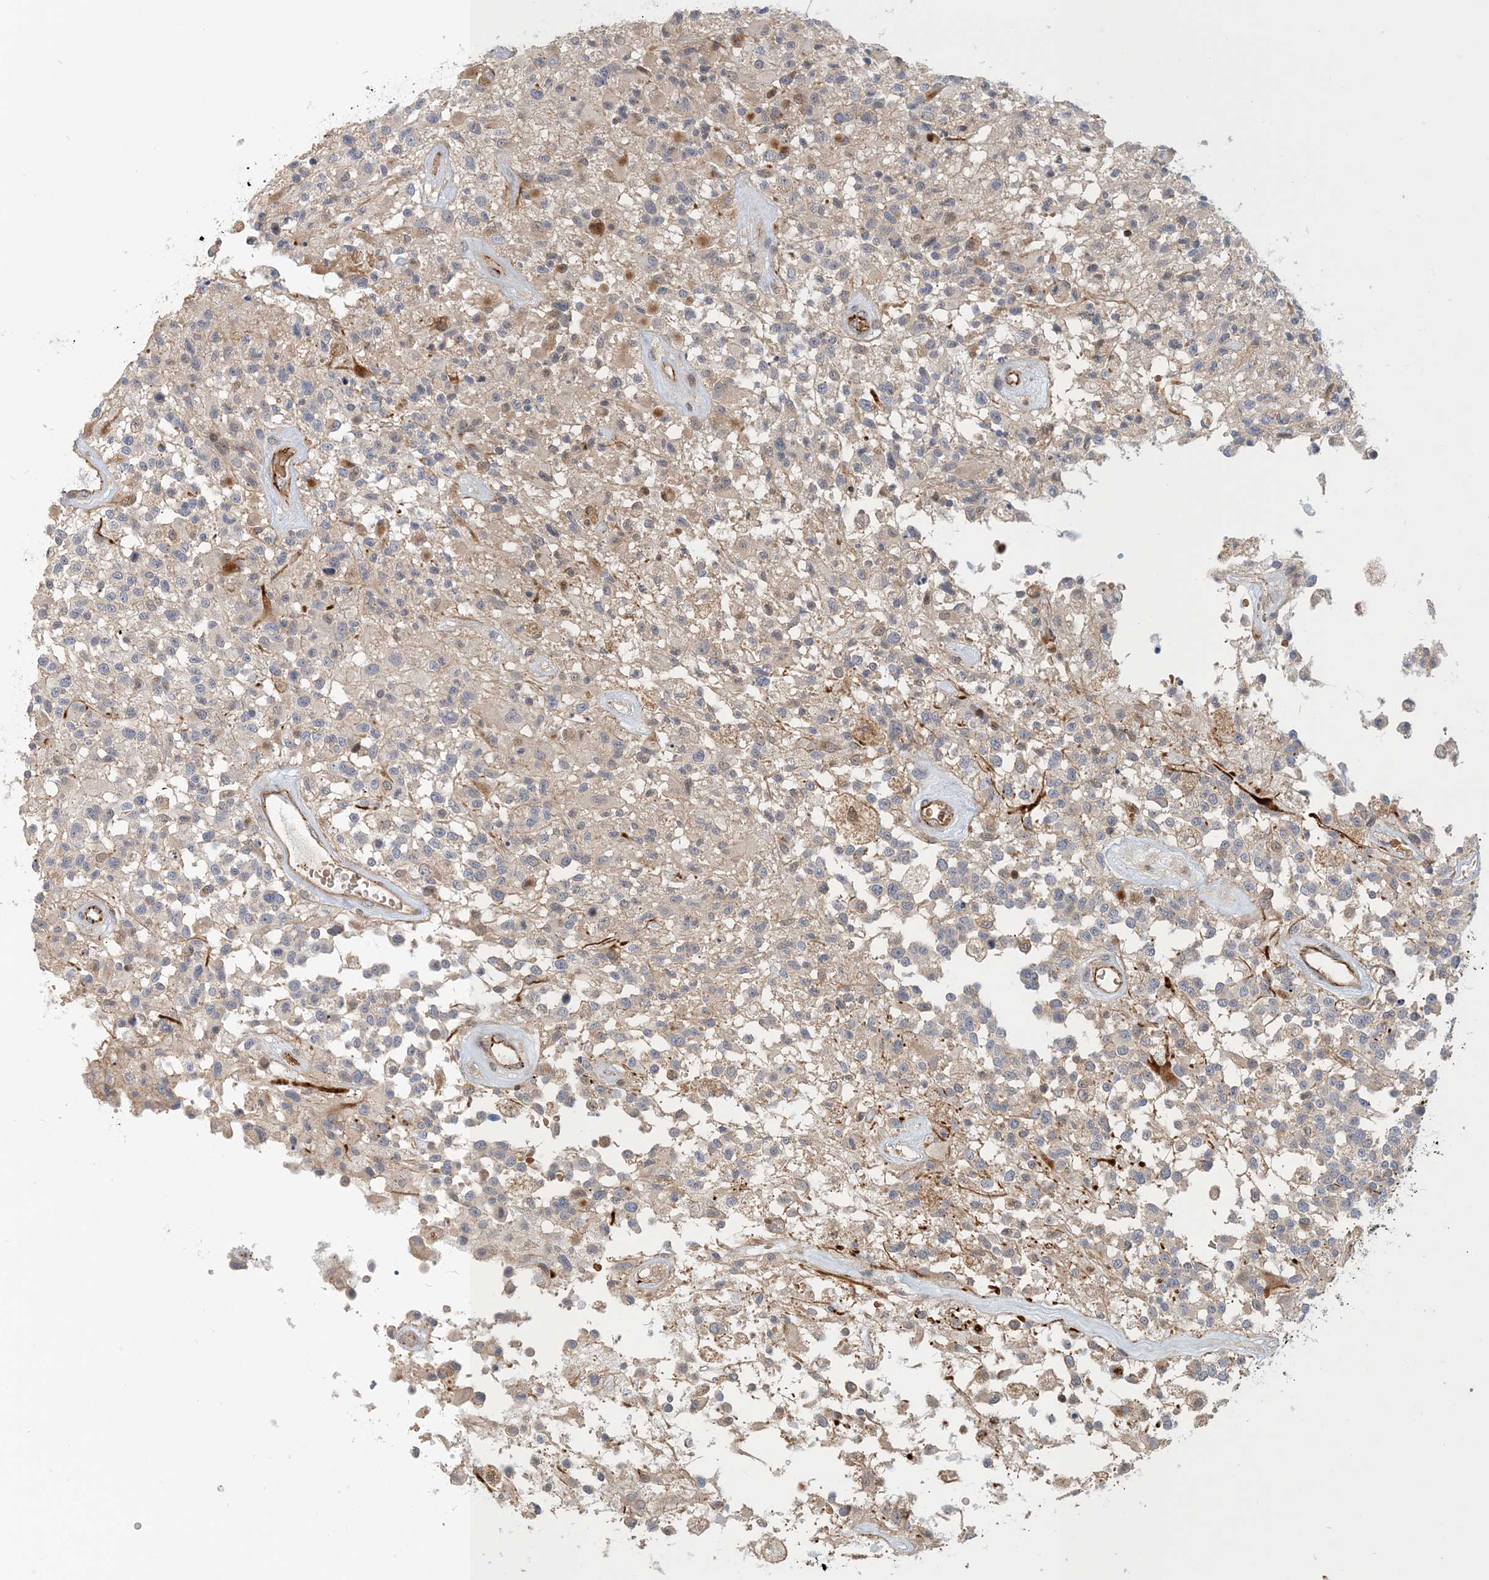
{"staining": {"intensity": "negative", "quantity": "none", "location": "none"}, "tissue": "glioma", "cell_type": "Tumor cells", "image_type": "cancer", "snomed": [{"axis": "morphology", "description": "Glioma, malignant, High grade"}, {"axis": "morphology", "description": "Glioblastoma, NOS"}, {"axis": "topography", "description": "Brain"}], "caption": "Immunohistochemistry of glioma reveals no staining in tumor cells. Brightfield microscopy of immunohistochemistry stained with DAB (3,3'-diaminobenzidine) (brown) and hematoxylin (blue), captured at high magnification.", "gene": "MAPKBP1", "patient": {"sex": "male", "age": 60}}